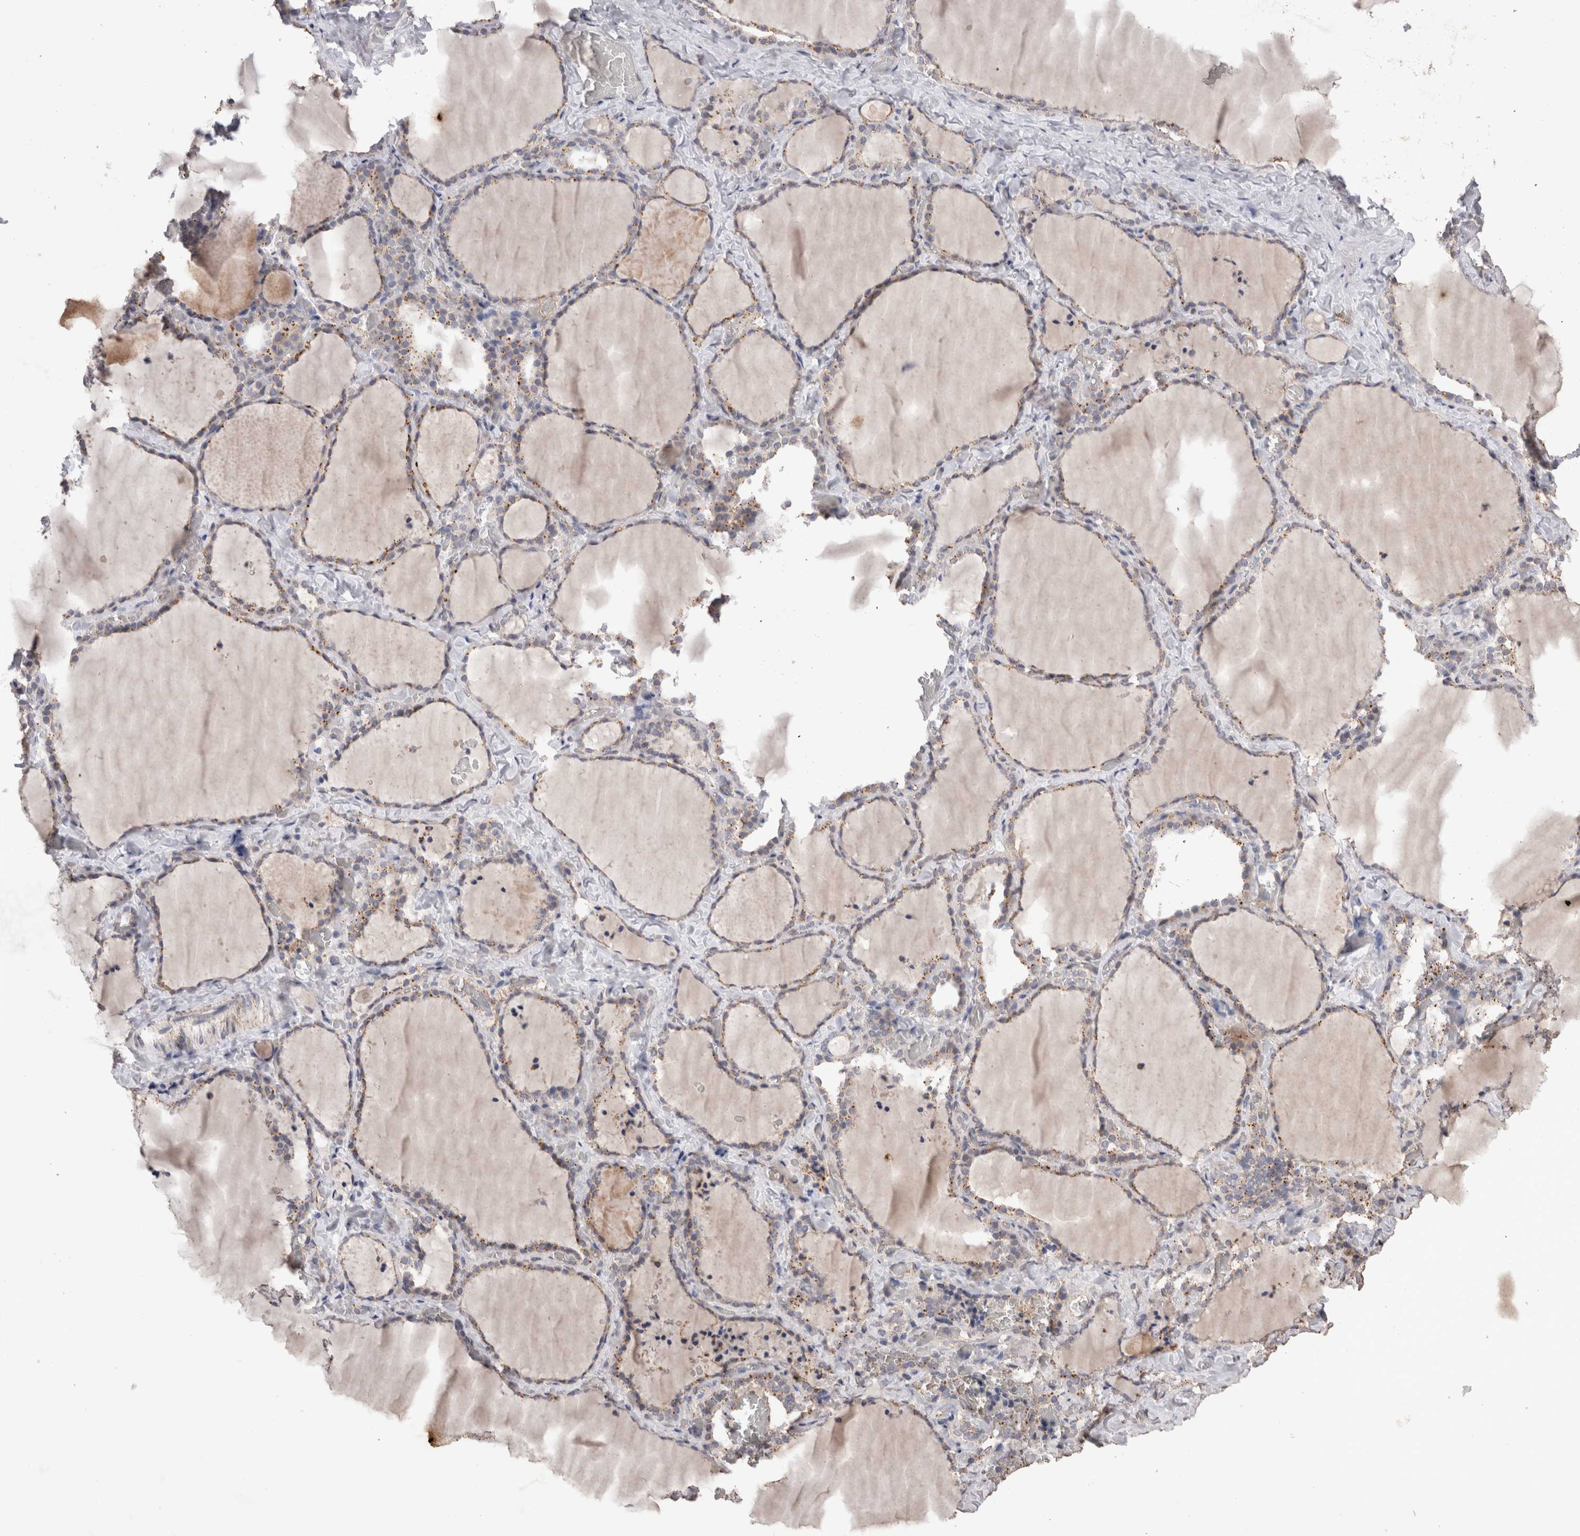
{"staining": {"intensity": "moderate", "quantity": ">75%", "location": "cytoplasmic/membranous"}, "tissue": "thyroid gland", "cell_type": "Glandular cells", "image_type": "normal", "snomed": [{"axis": "morphology", "description": "Normal tissue, NOS"}, {"axis": "topography", "description": "Thyroid gland"}], "caption": "The immunohistochemical stain shows moderate cytoplasmic/membranous staining in glandular cells of normal thyroid gland. (DAB (3,3'-diaminobenzidine) IHC with brightfield microscopy, high magnification).", "gene": "CDH6", "patient": {"sex": "female", "age": 22}}